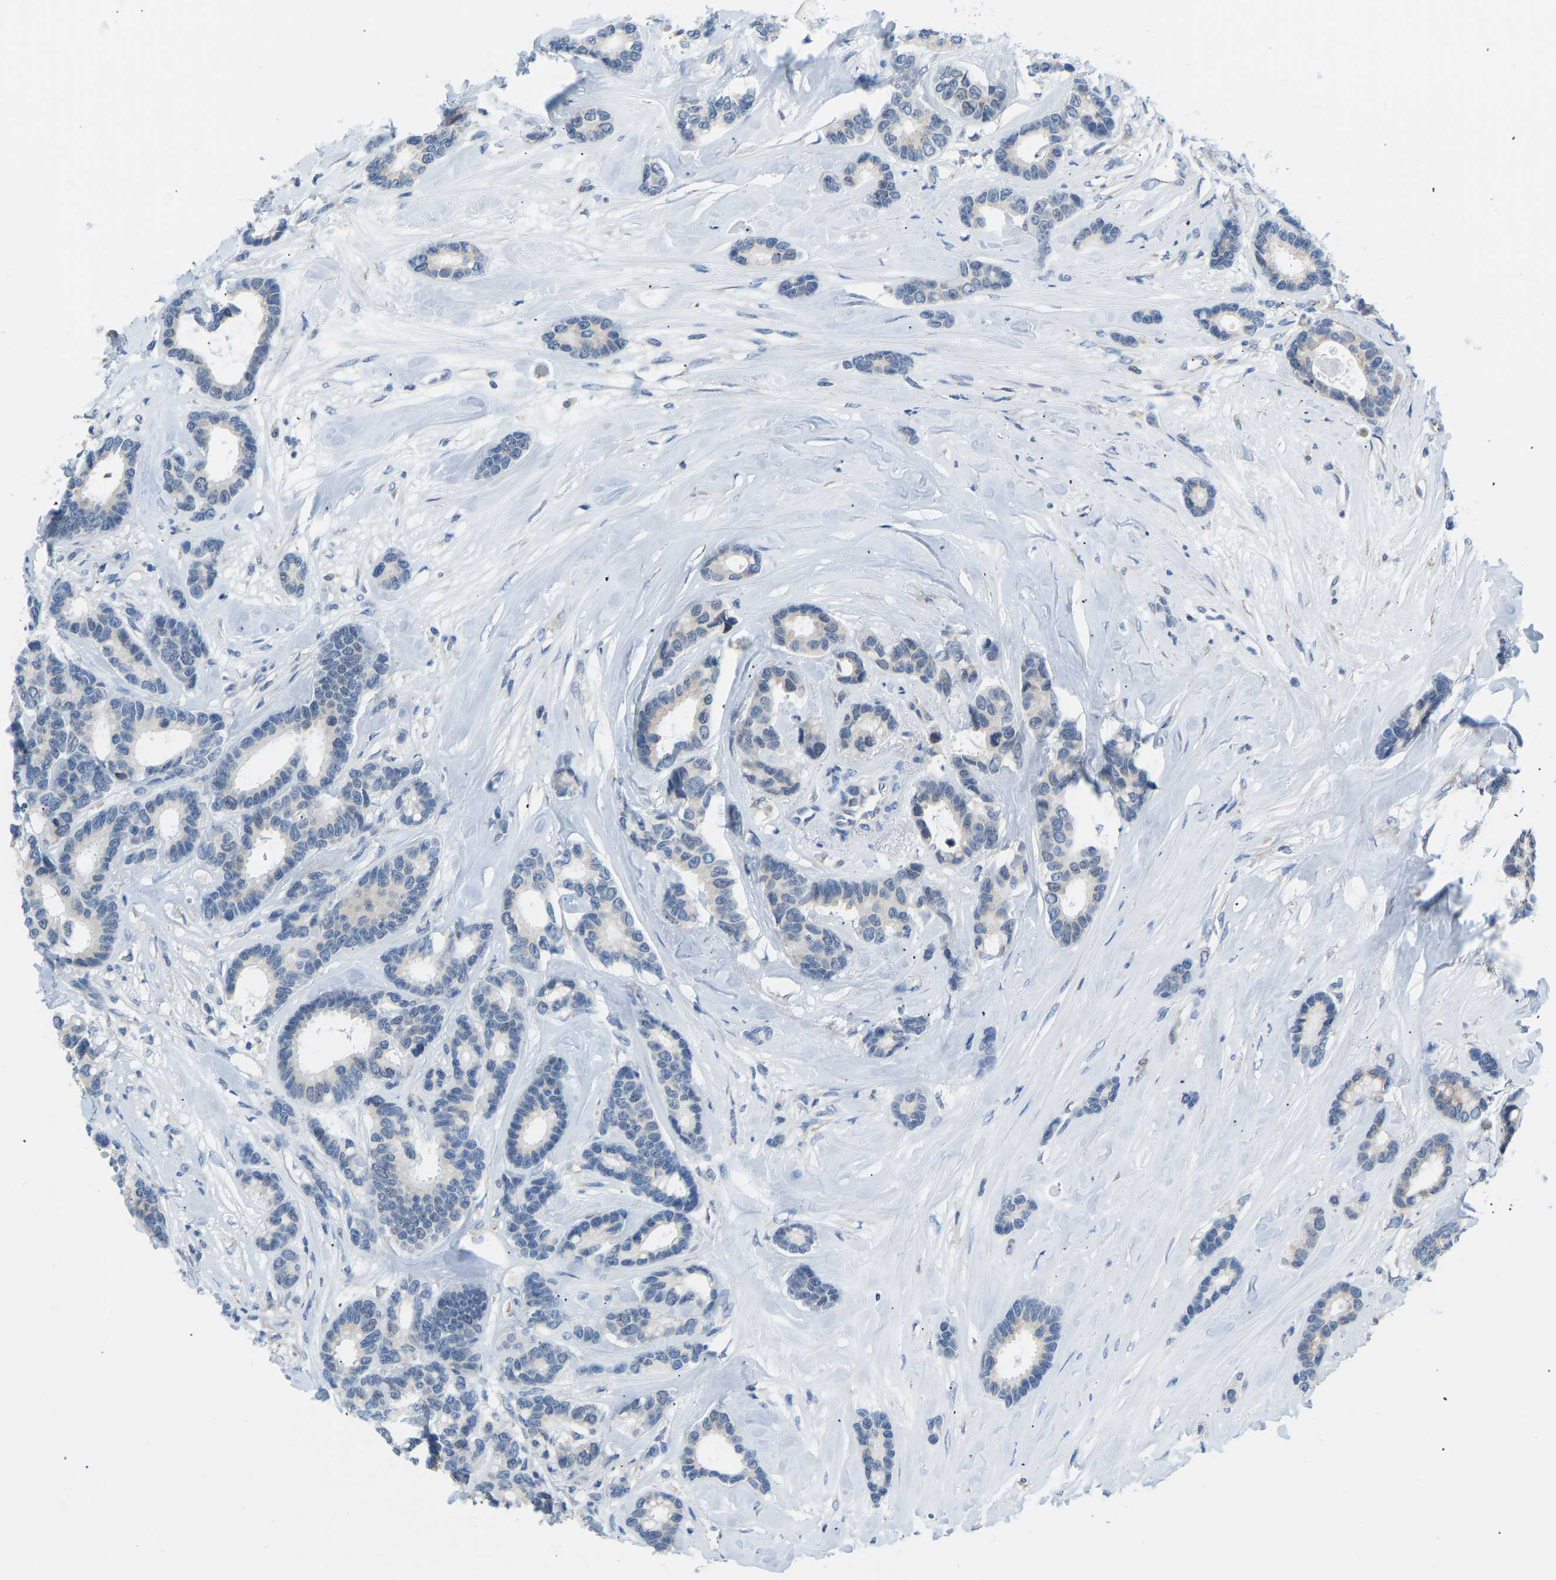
{"staining": {"intensity": "negative", "quantity": "none", "location": "none"}, "tissue": "breast cancer", "cell_type": "Tumor cells", "image_type": "cancer", "snomed": [{"axis": "morphology", "description": "Duct carcinoma"}, {"axis": "topography", "description": "Breast"}], "caption": "IHC micrograph of human breast cancer stained for a protein (brown), which shows no staining in tumor cells. (DAB (3,3'-diaminobenzidine) immunohistochemistry (IHC) visualized using brightfield microscopy, high magnification).", "gene": "VRK1", "patient": {"sex": "female", "age": 87}}